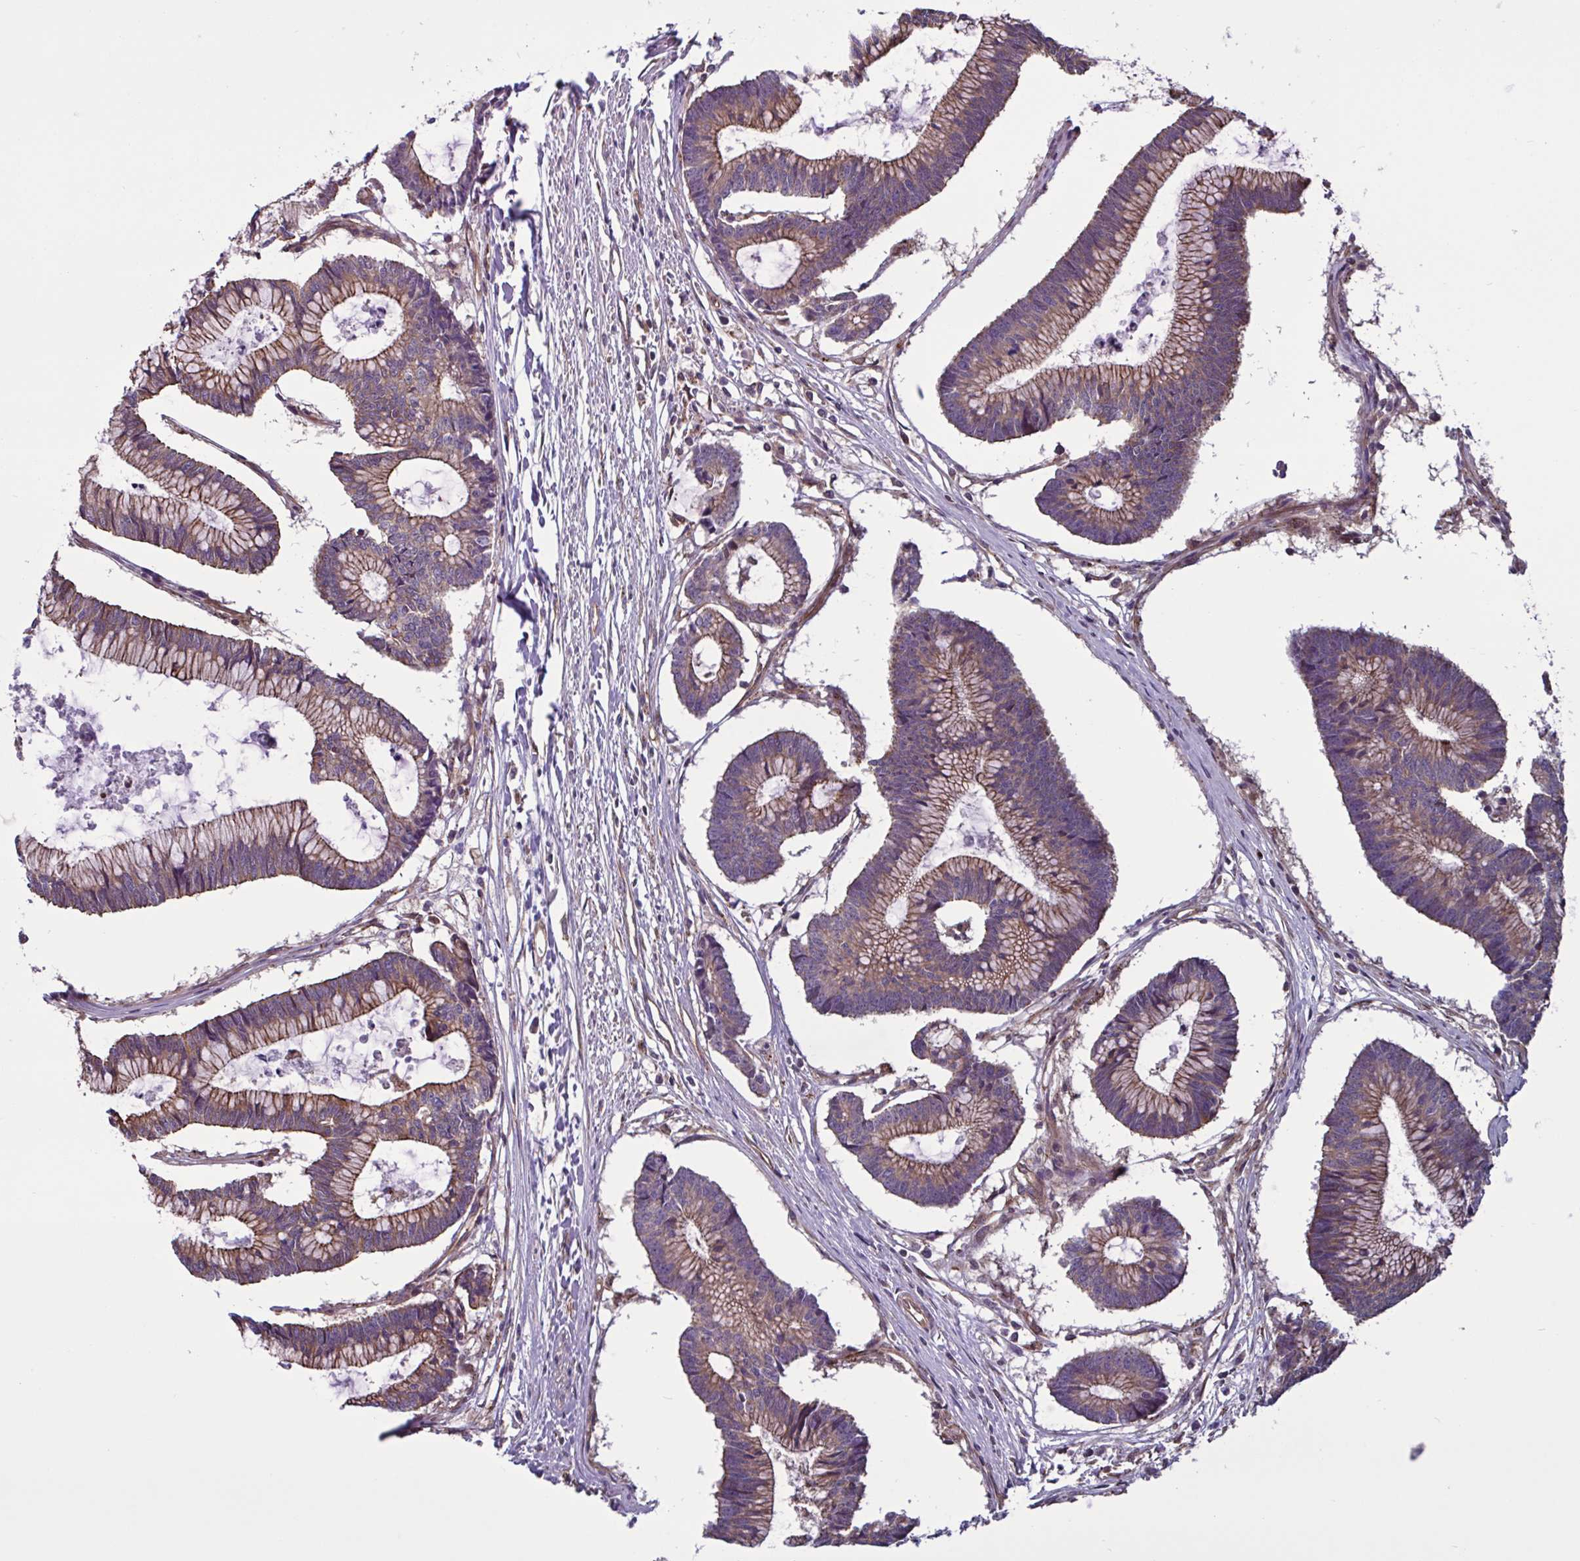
{"staining": {"intensity": "strong", "quantity": ">75%", "location": "cytoplasmic/membranous"}, "tissue": "colorectal cancer", "cell_type": "Tumor cells", "image_type": "cancer", "snomed": [{"axis": "morphology", "description": "Adenocarcinoma, NOS"}, {"axis": "topography", "description": "Colon"}], "caption": "Tumor cells show strong cytoplasmic/membranous staining in approximately >75% of cells in colorectal adenocarcinoma. The staining was performed using DAB, with brown indicating positive protein expression. Nuclei are stained blue with hematoxylin.", "gene": "GLTP", "patient": {"sex": "female", "age": 78}}